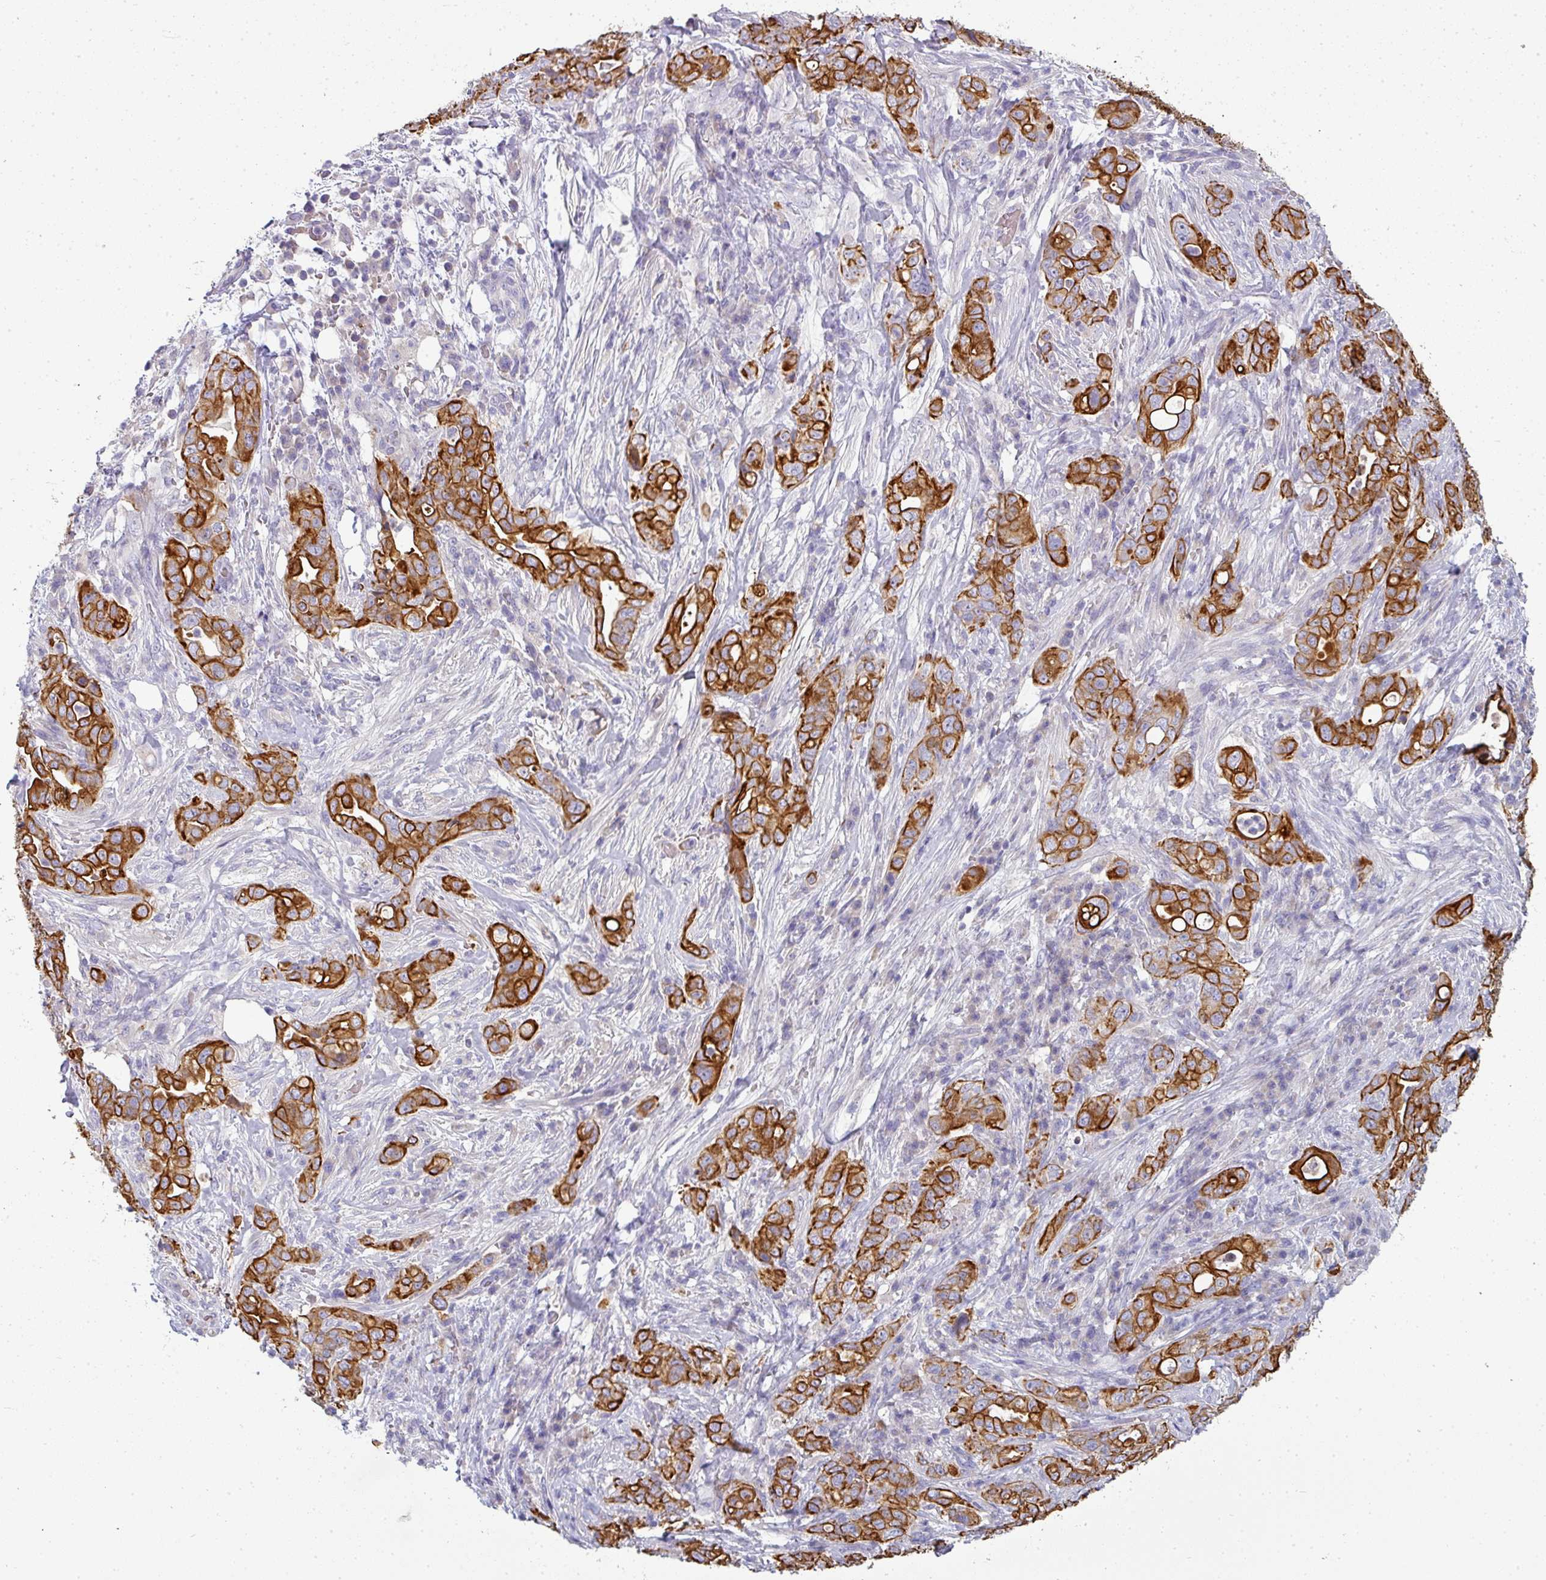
{"staining": {"intensity": "strong", "quantity": ">75%", "location": "cytoplasmic/membranous"}, "tissue": "pancreatic cancer", "cell_type": "Tumor cells", "image_type": "cancer", "snomed": [{"axis": "morphology", "description": "Normal tissue, NOS"}, {"axis": "morphology", "description": "Adenocarcinoma, NOS"}, {"axis": "topography", "description": "Lymph node"}, {"axis": "topography", "description": "Pancreas"}], "caption": "Protein expression analysis of pancreatic cancer demonstrates strong cytoplasmic/membranous positivity in about >75% of tumor cells.", "gene": "ASXL3", "patient": {"sex": "female", "age": 67}}